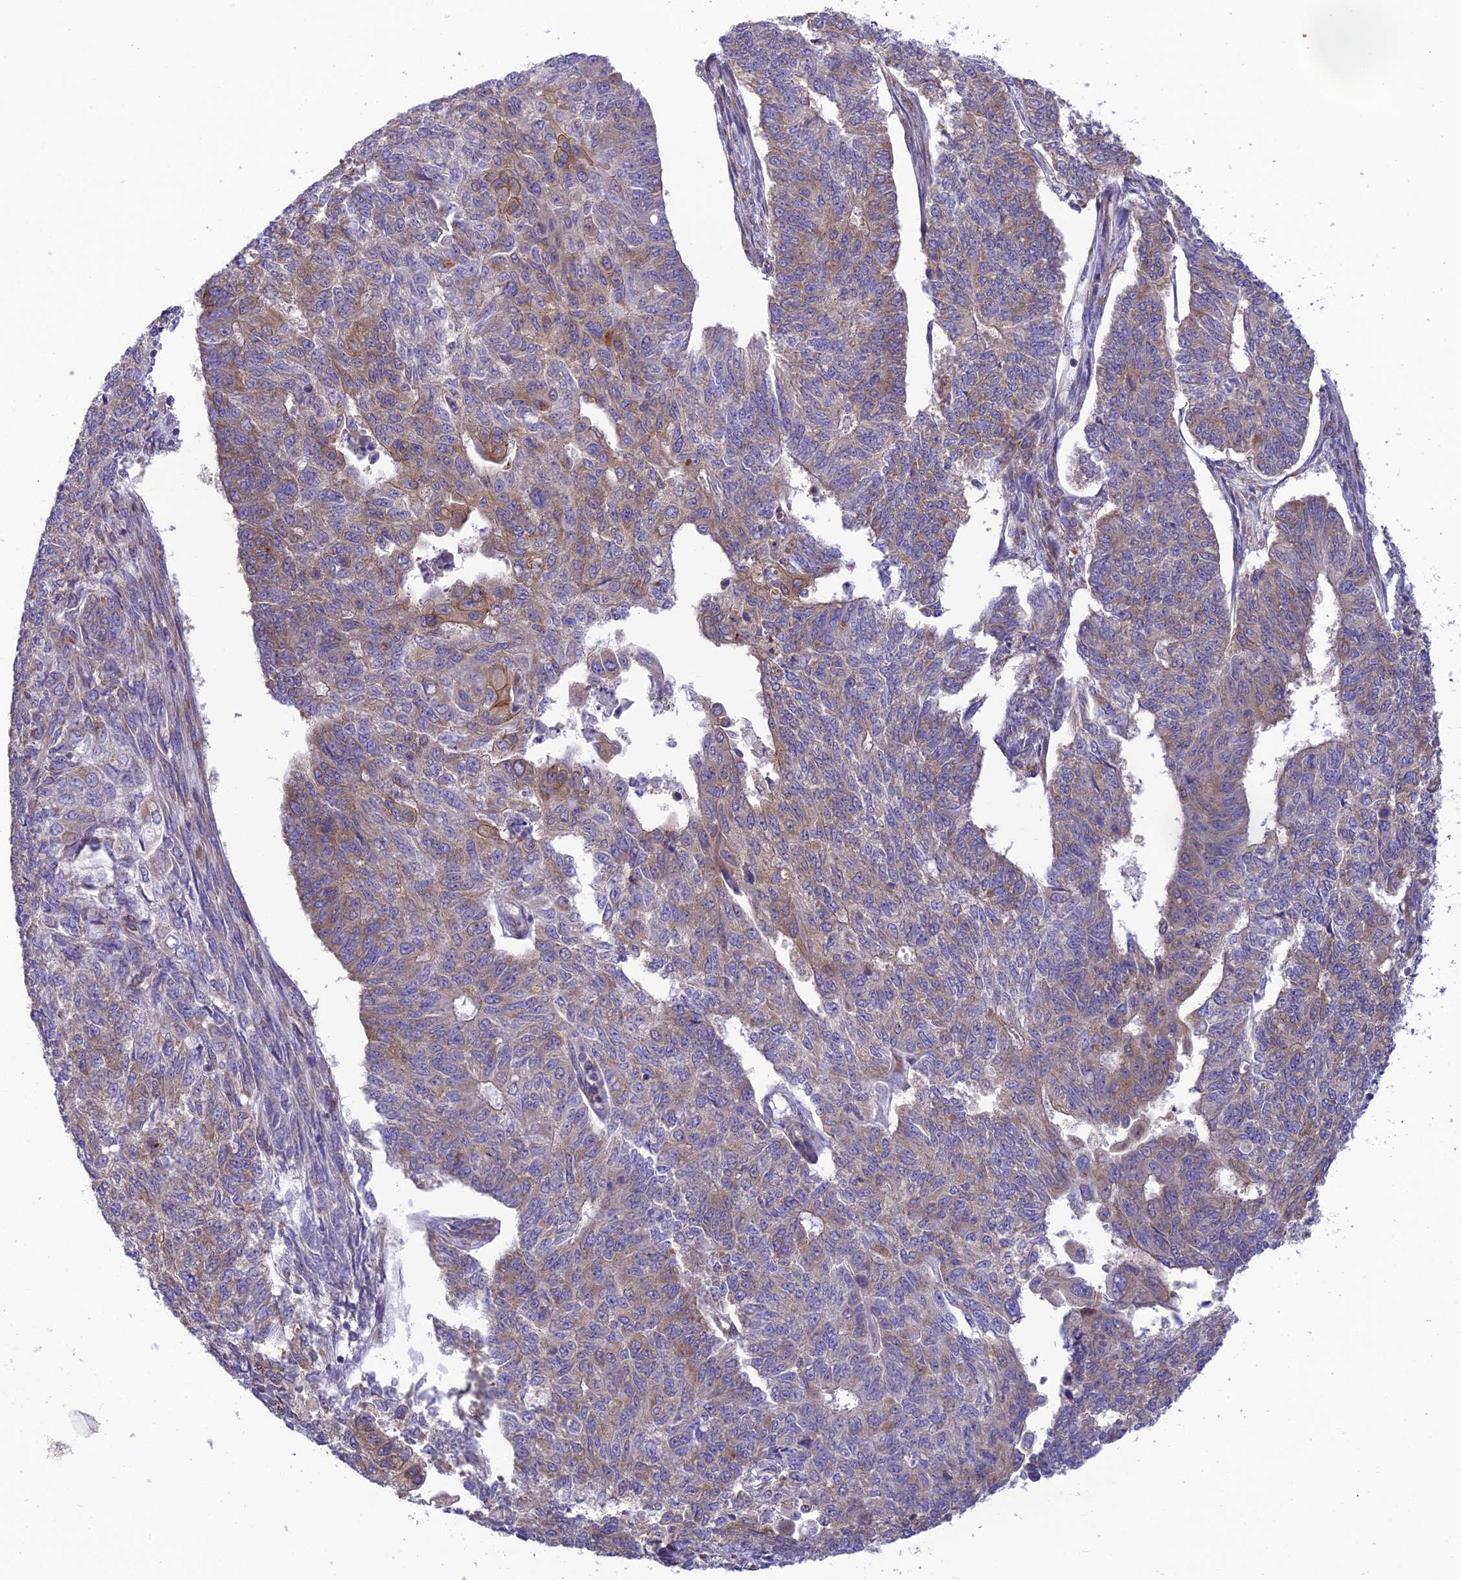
{"staining": {"intensity": "moderate", "quantity": "25%-75%", "location": "cytoplasmic/membranous"}, "tissue": "endometrial cancer", "cell_type": "Tumor cells", "image_type": "cancer", "snomed": [{"axis": "morphology", "description": "Adenocarcinoma, NOS"}, {"axis": "topography", "description": "Endometrium"}], "caption": "This image displays IHC staining of adenocarcinoma (endometrial), with medium moderate cytoplasmic/membranous staining in about 25%-75% of tumor cells.", "gene": "CLCN7", "patient": {"sex": "female", "age": 32}}